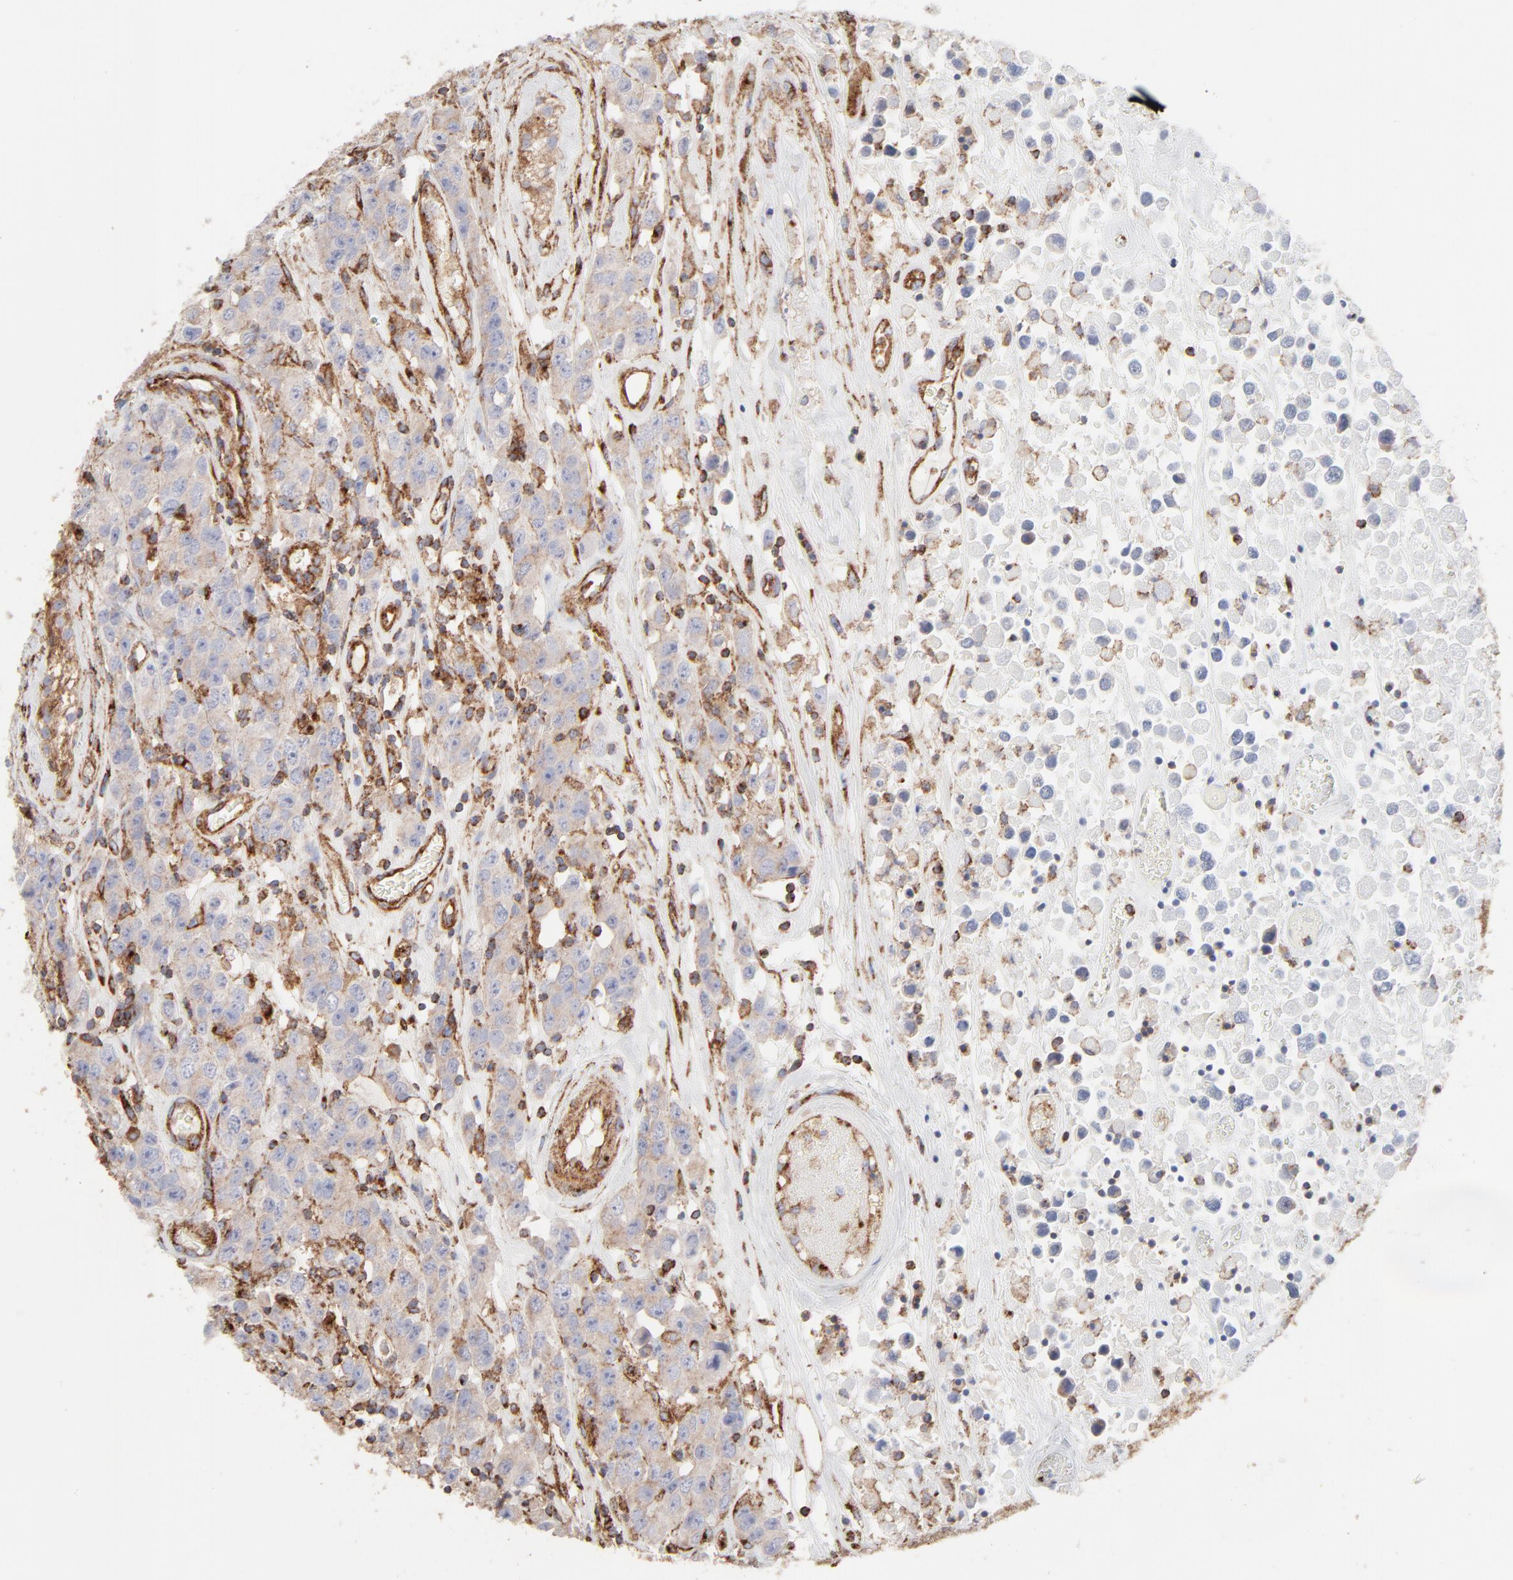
{"staining": {"intensity": "weak", "quantity": ">75%", "location": "cytoplasmic/membranous"}, "tissue": "testis cancer", "cell_type": "Tumor cells", "image_type": "cancer", "snomed": [{"axis": "morphology", "description": "Seminoma, NOS"}, {"axis": "topography", "description": "Testis"}], "caption": "The histopathology image reveals staining of seminoma (testis), revealing weak cytoplasmic/membranous protein expression (brown color) within tumor cells.", "gene": "CLTB", "patient": {"sex": "male", "age": 52}}